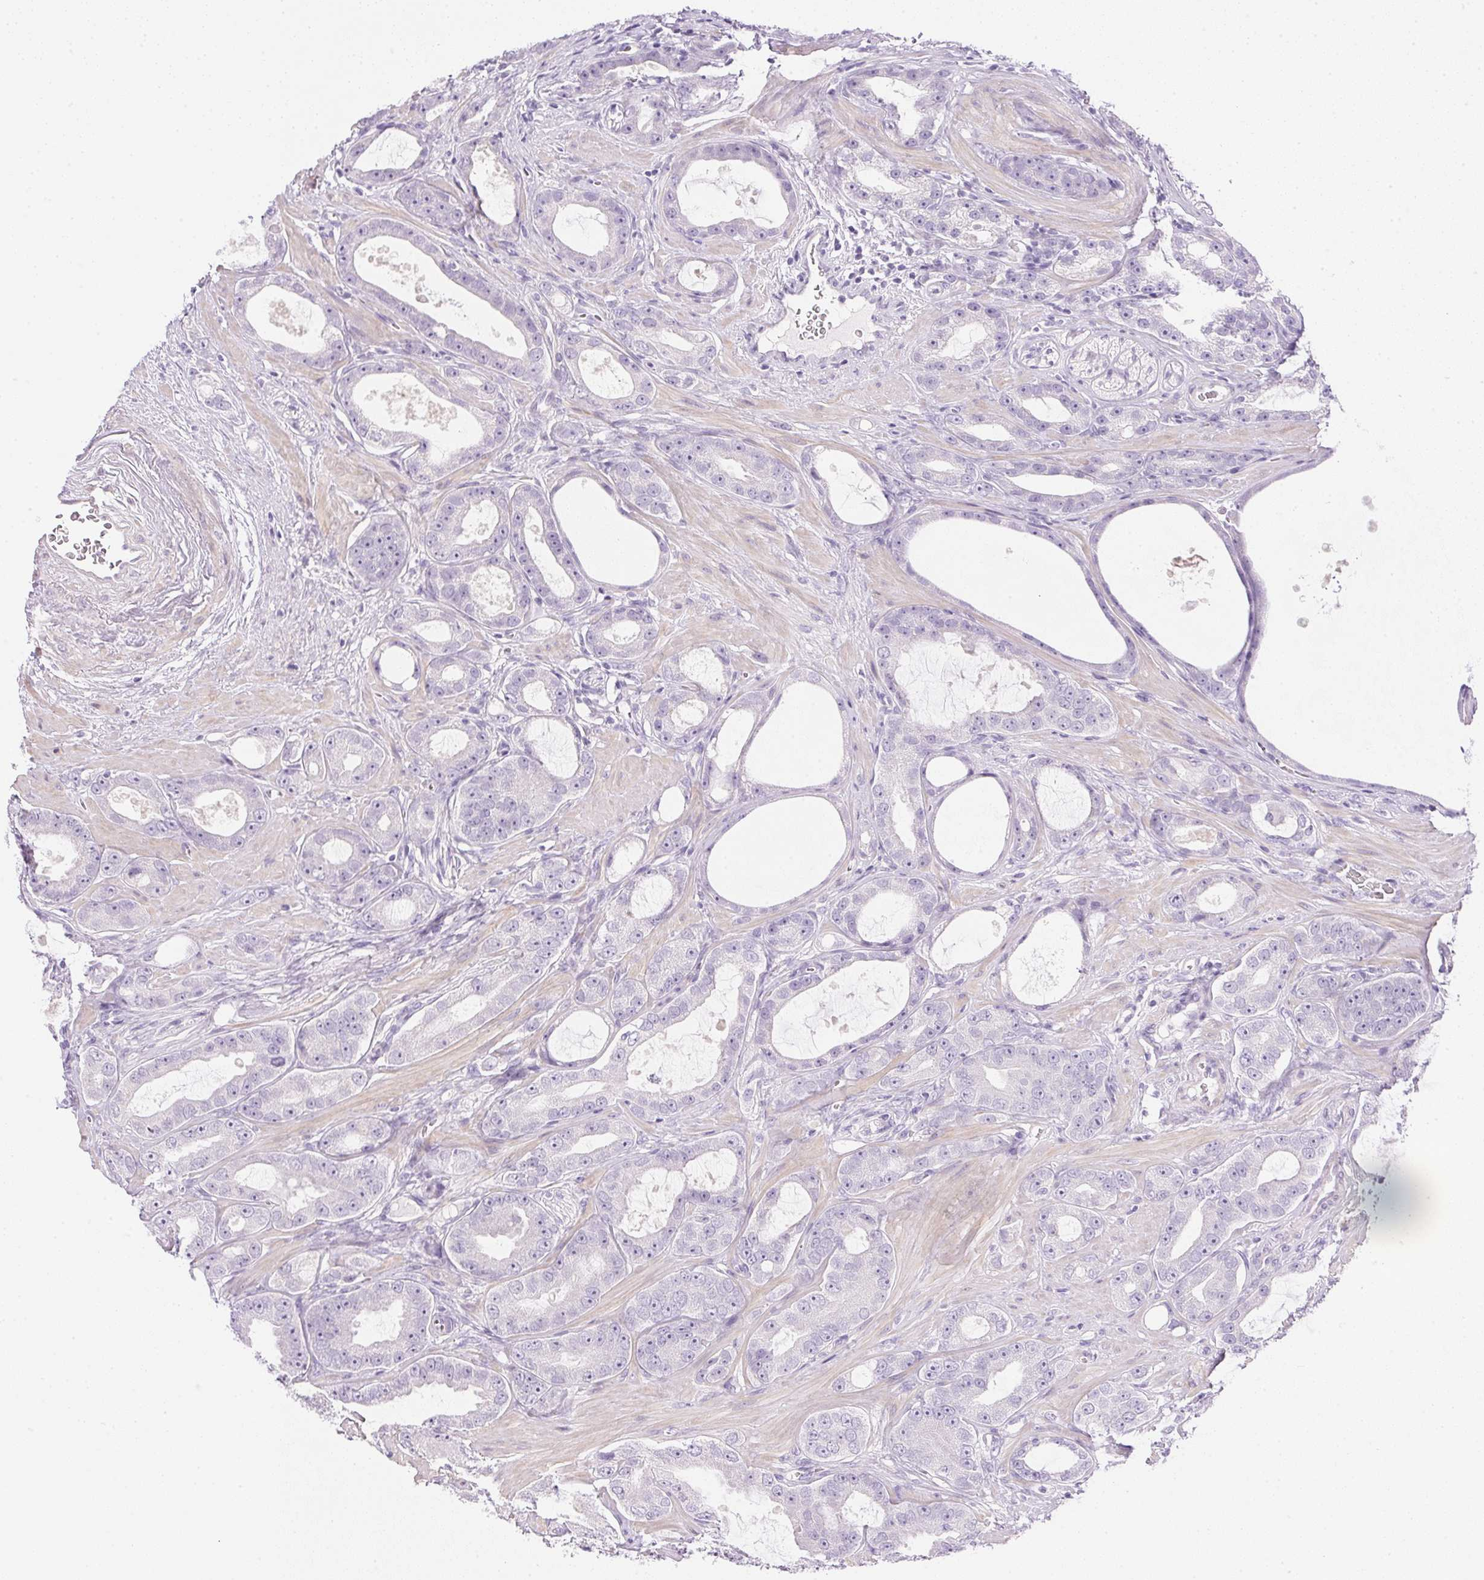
{"staining": {"intensity": "negative", "quantity": "none", "location": "none"}, "tissue": "prostate cancer", "cell_type": "Tumor cells", "image_type": "cancer", "snomed": [{"axis": "morphology", "description": "Adenocarcinoma, High grade"}, {"axis": "topography", "description": "Prostate"}], "caption": "Human adenocarcinoma (high-grade) (prostate) stained for a protein using IHC displays no expression in tumor cells.", "gene": "CTRL", "patient": {"sex": "male", "age": 65}}